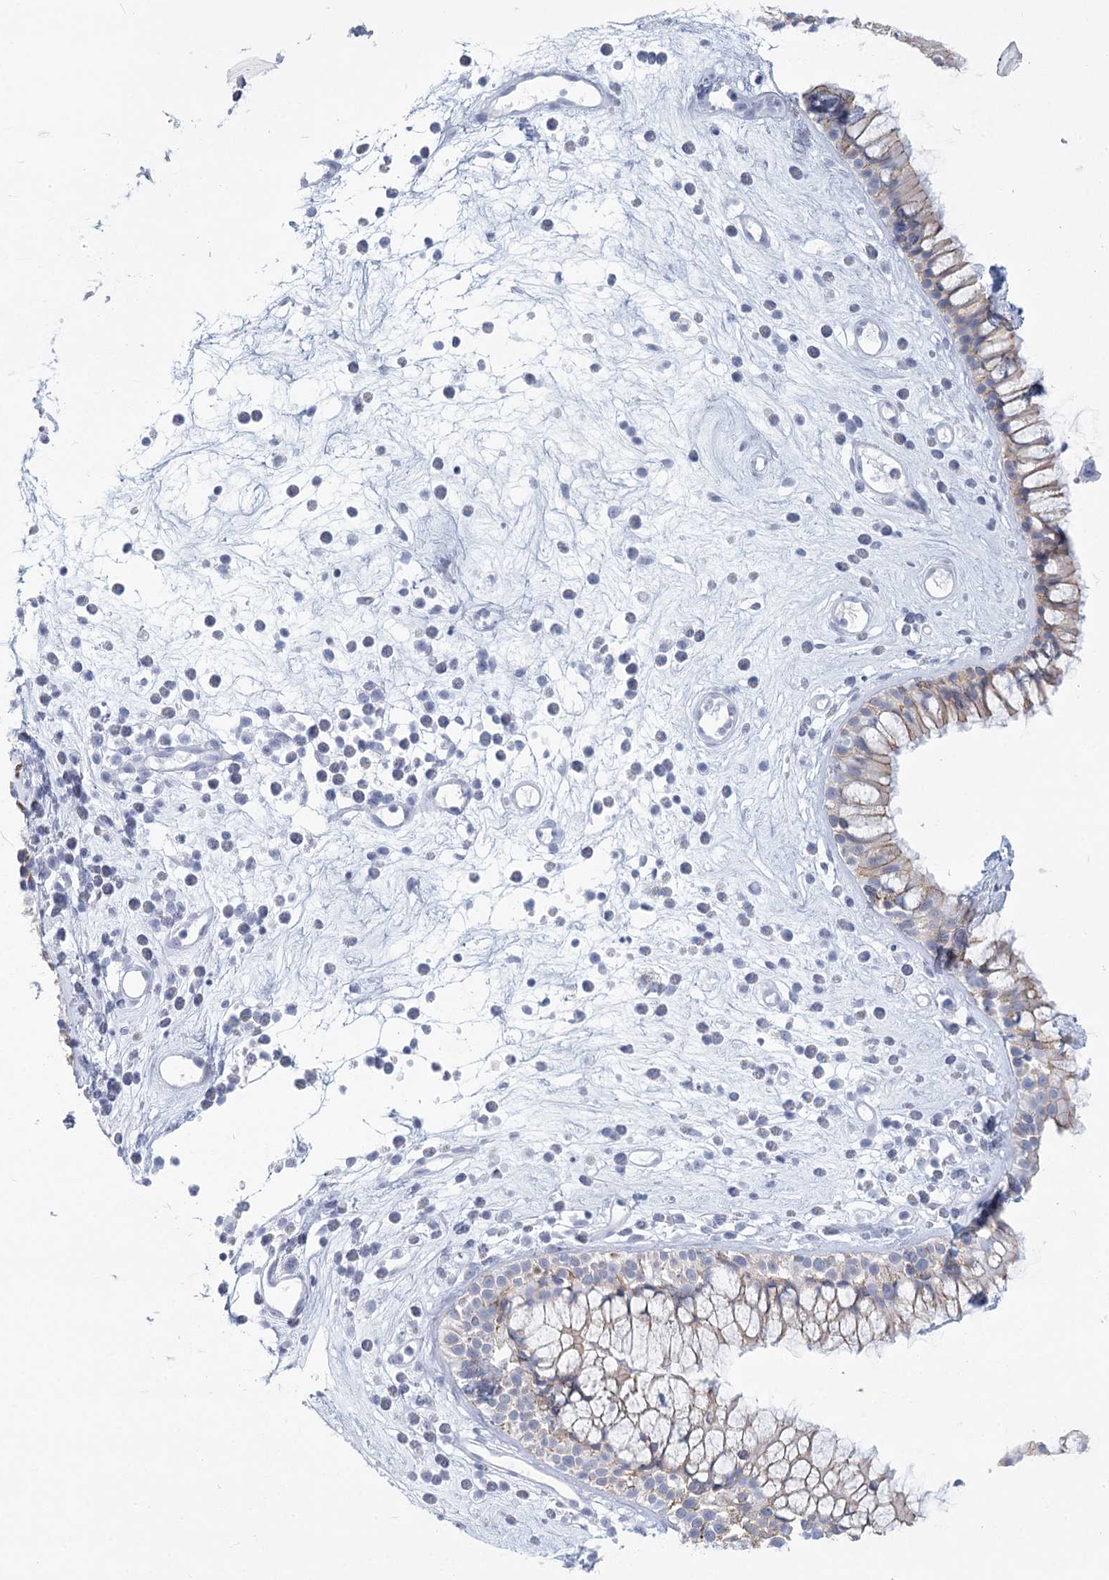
{"staining": {"intensity": "weak", "quantity": "25%-75%", "location": "cytoplasmic/membranous"}, "tissue": "nasopharynx", "cell_type": "Respiratory epithelial cells", "image_type": "normal", "snomed": [{"axis": "morphology", "description": "Normal tissue, NOS"}, {"axis": "morphology", "description": "Inflammation, NOS"}, {"axis": "topography", "description": "Nasopharynx"}], "caption": "The photomicrograph reveals staining of benign nasopharynx, revealing weak cytoplasmic/membranous protein expression (brown color) within respiratory epithelial cells. (IHC, brightfield microscopy, high magnification).", "gene": "WNT8B", "patient": {"sex": "male", "age": 29}}